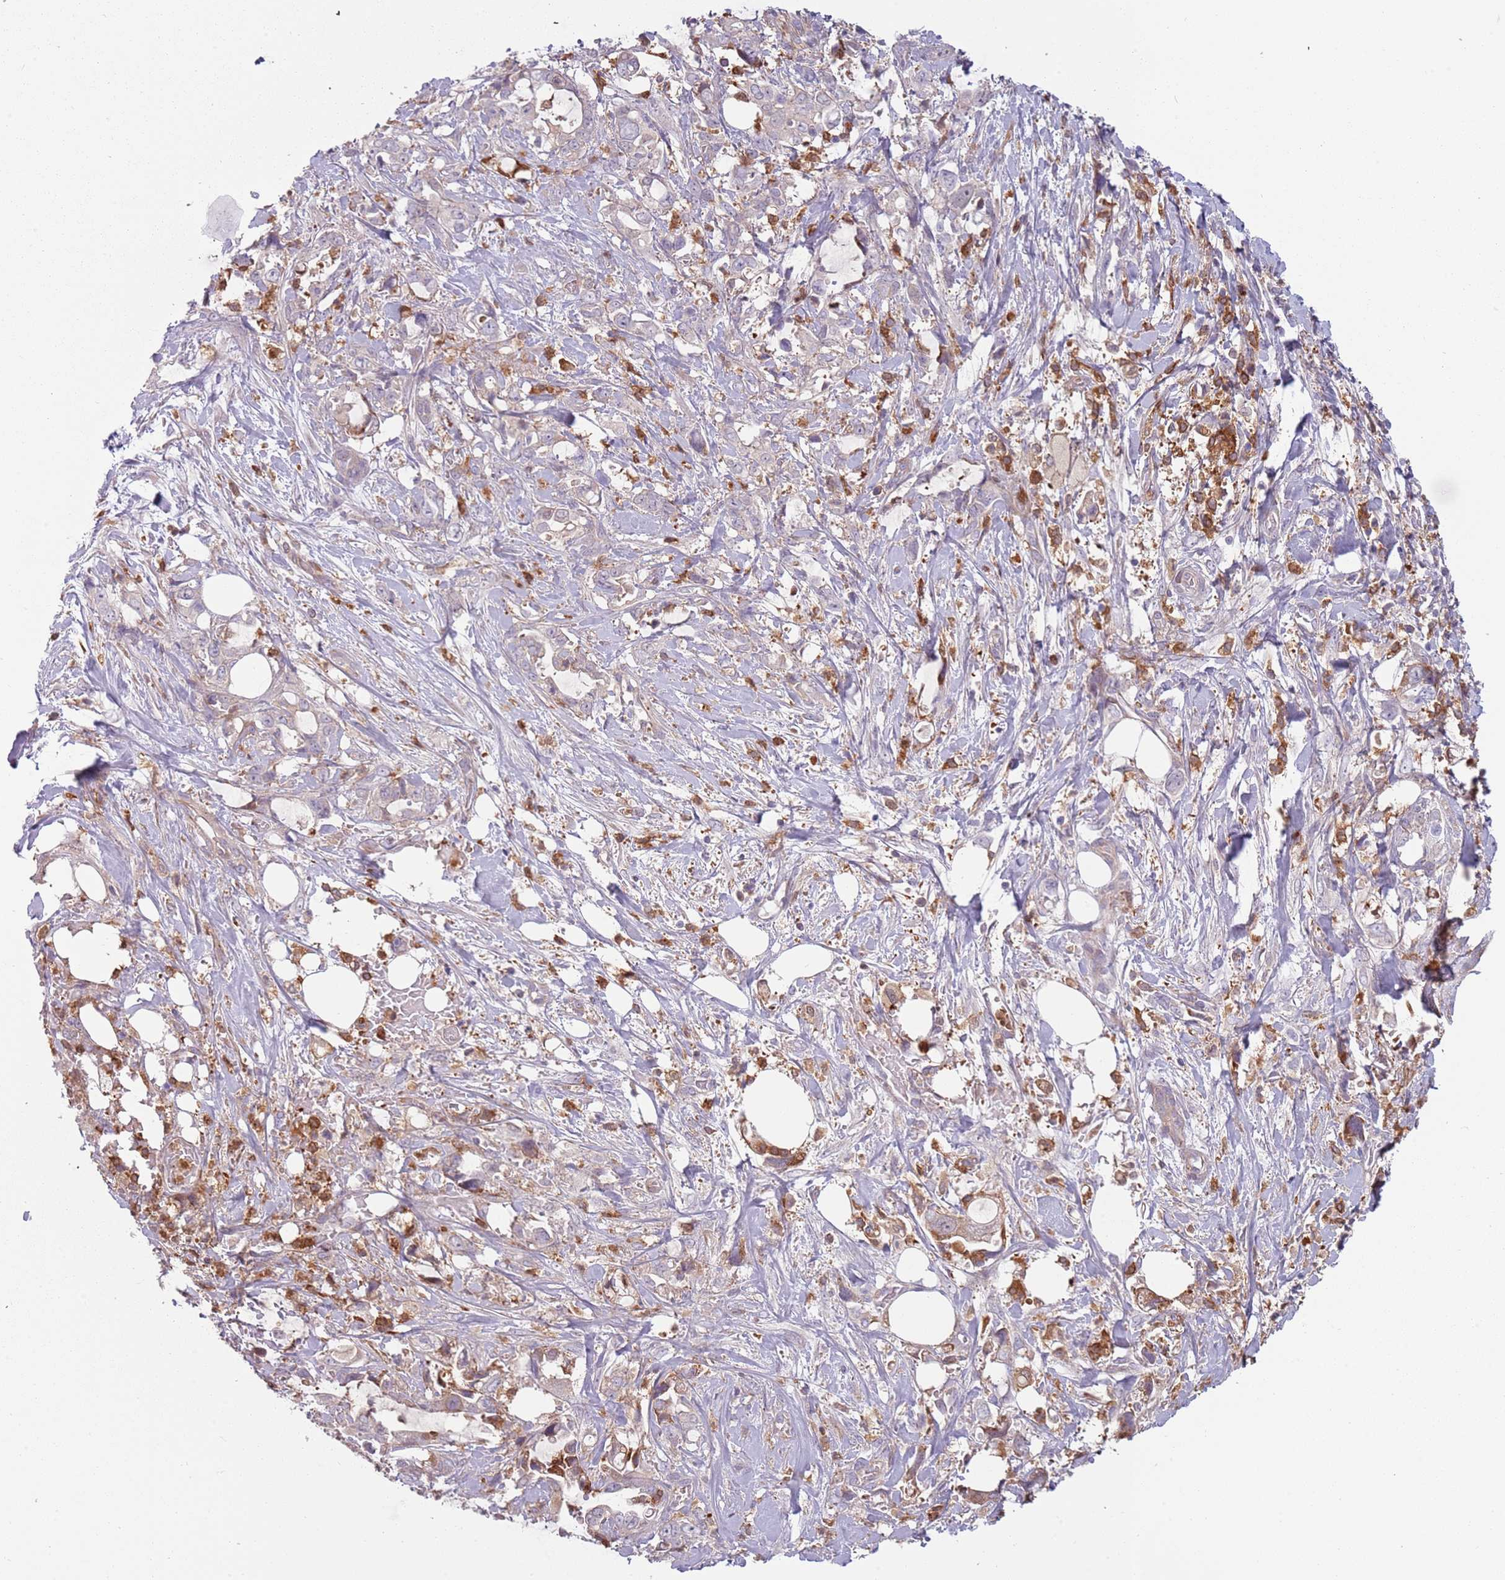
{"staining": {"intensity": "strong", "quantity": "<25%", "location": "cytoplasmic/membranous"}, "tissue": "pancreatic cancer", "cell_type": "Tumor cells", "image_type": "cancer", "snomed": [{"axis": "morphology", "description": "Adenocarcinoma, NOS"}, {"axis": "topography", "description": "Pancreas"}], "caption": "IHC (DAB (3,3'-diaminobenzidine)) staining of human pancreatic adenocarcinoma demonstrates strong cytoplasmic/membranous protein staining in about <25% of tumor cells.", "gene": "NADK", "patient": {"sex": "female", "age": 61}}